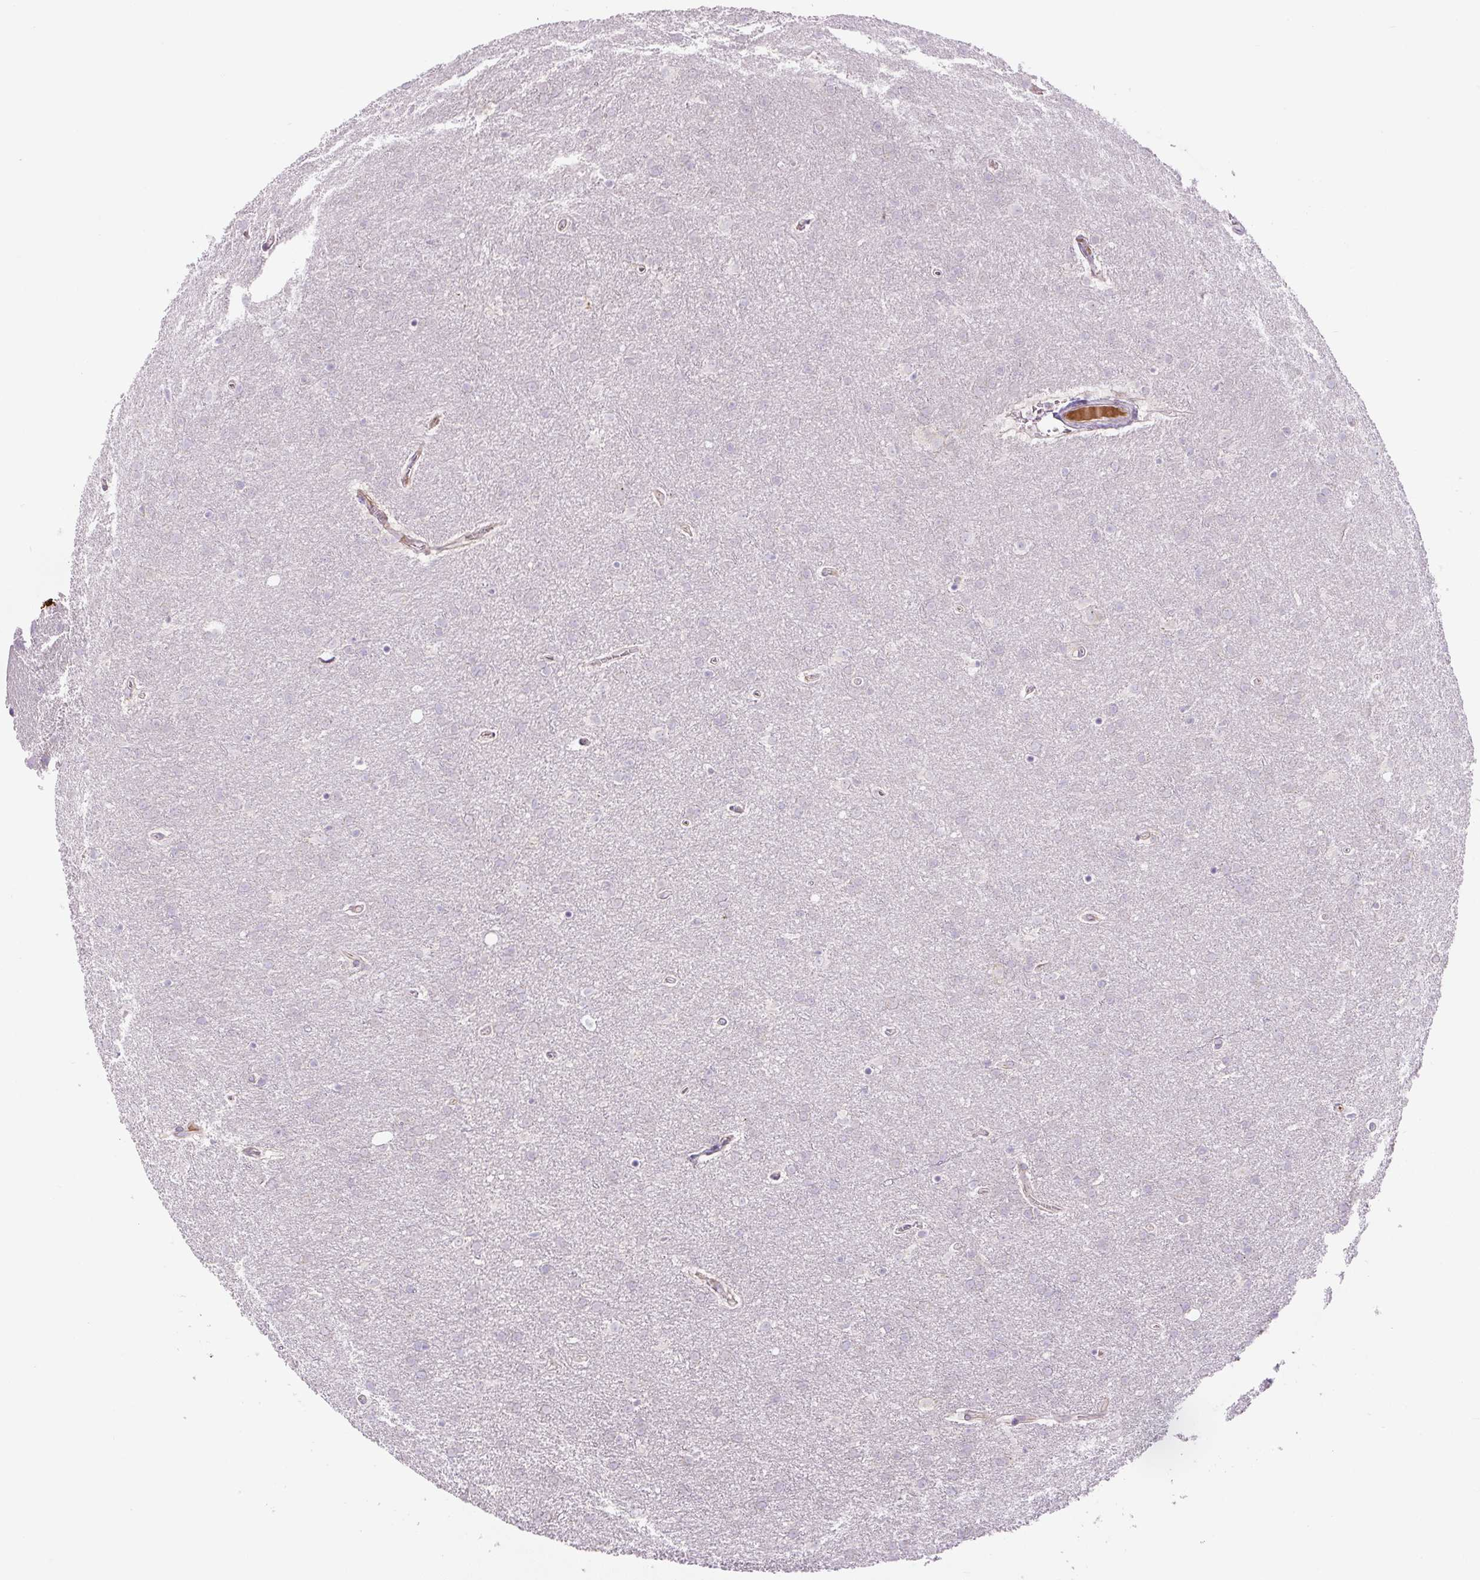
{"staining": {"intensity": "negative", "quantity": "none", "location": "none"}, "tissue": "glioma", "cell_type": "Tumor cells", "image_type": "cancer", "snomed": [{"axis": "morphology", "description": "Glioma, malignant, Low grade"}, {"axis": "topography", "description": "Brain"}], "caption": "High power microscopy histopathology image of an IHC histopathology image of malignant low-grade glioma, revealing no significant staining in tumor cells.", "gene": "CCNI2", "patient": {"sex": "female", "age": 32}}